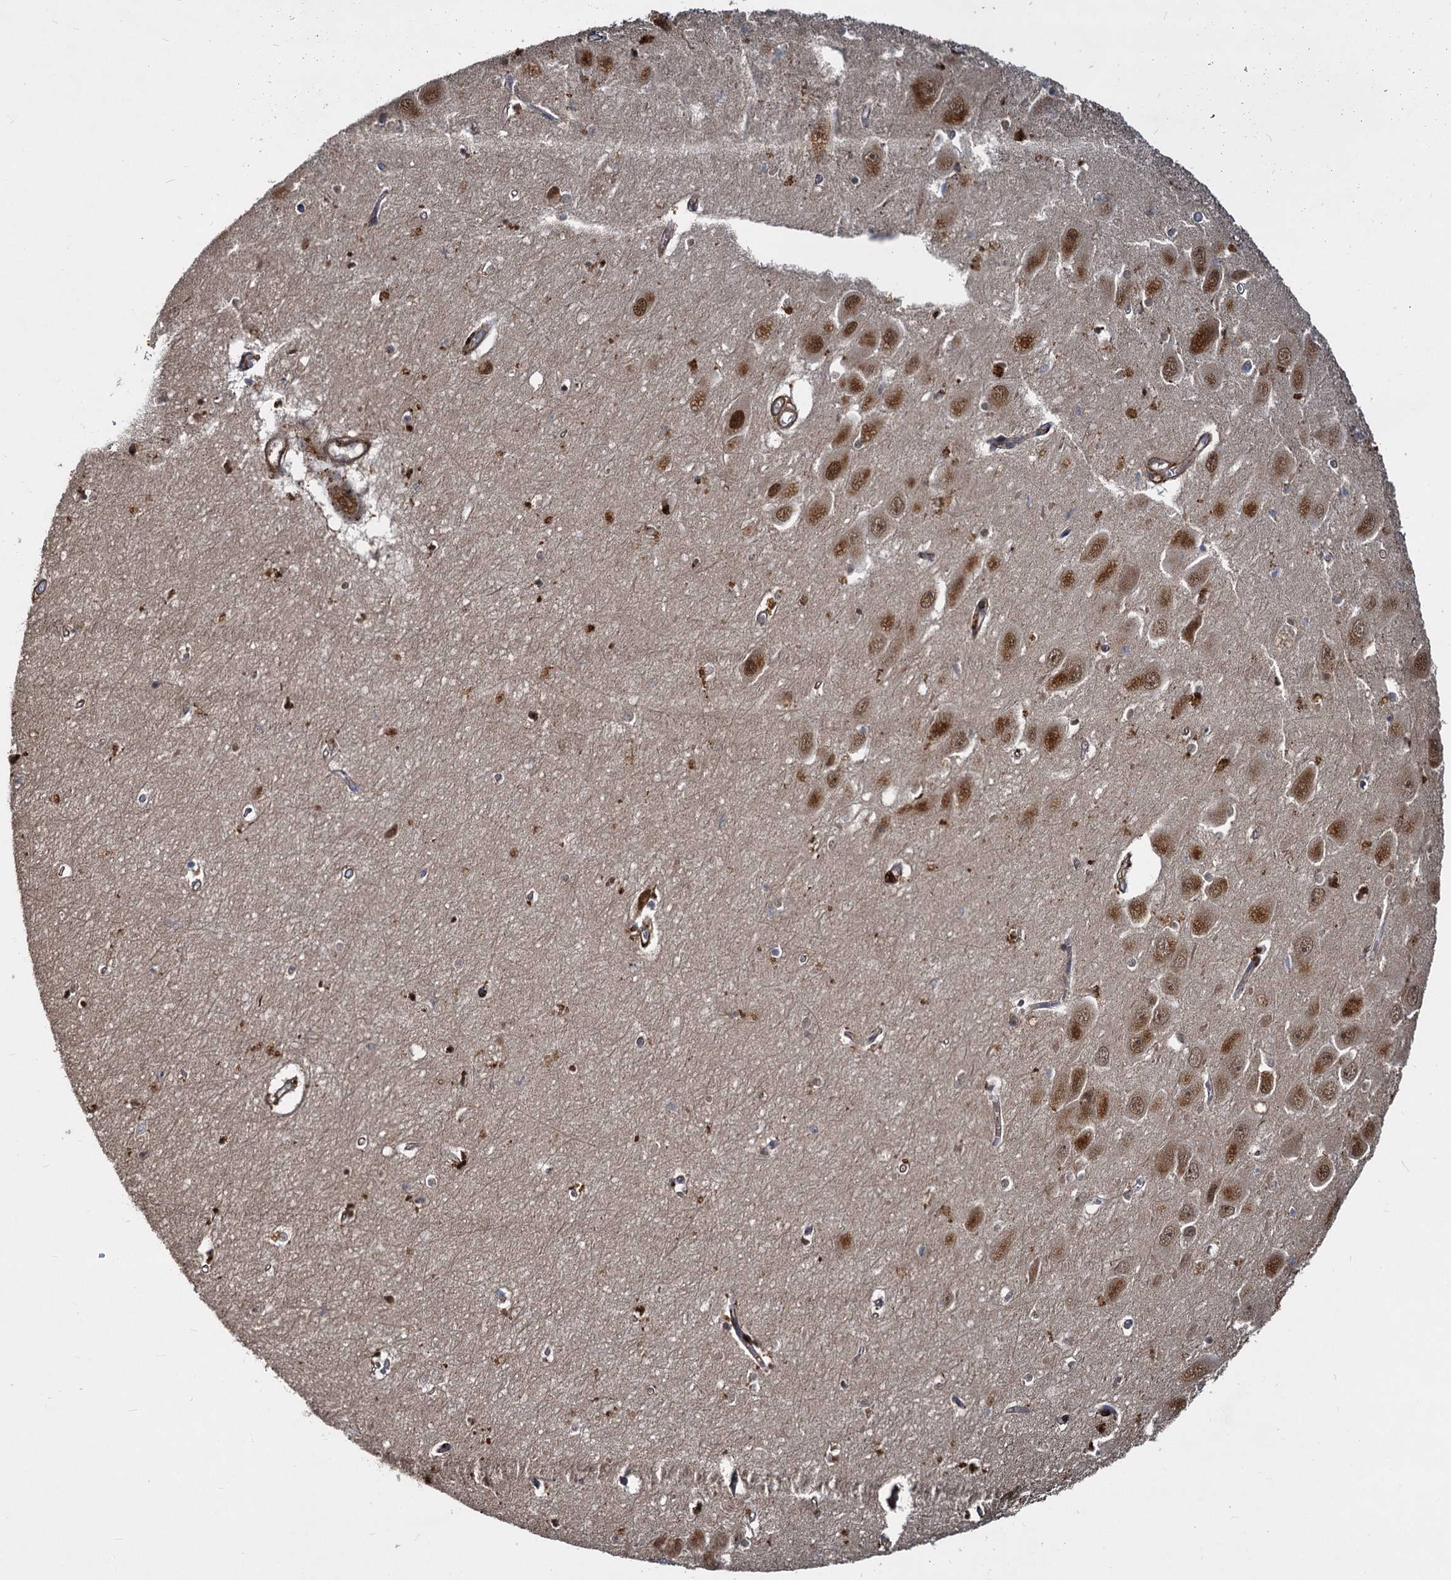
{"staining": {"intensity": "strong", "quantity": "25%-75%", "location": "cytoplasmic/membranous,nuclear"}, "tissue": "hippocampus", "cell_type": "Glial cells", "image_type": "normal", "snomed": [{"axis": "morphology", "description": "Normal tissue, NOS"}, {"axis": "topography", "description": "Hippocampus"}], "caption": "Protein staining by immunohistochemistry (IHC) displays strong cytoplasmic/membranous,nuclear expression in about 25%-75% of glial cells in unremarkable hippocampus.", "gene": "TRIM23", "patient": {"sex": "female", "age": 64}}